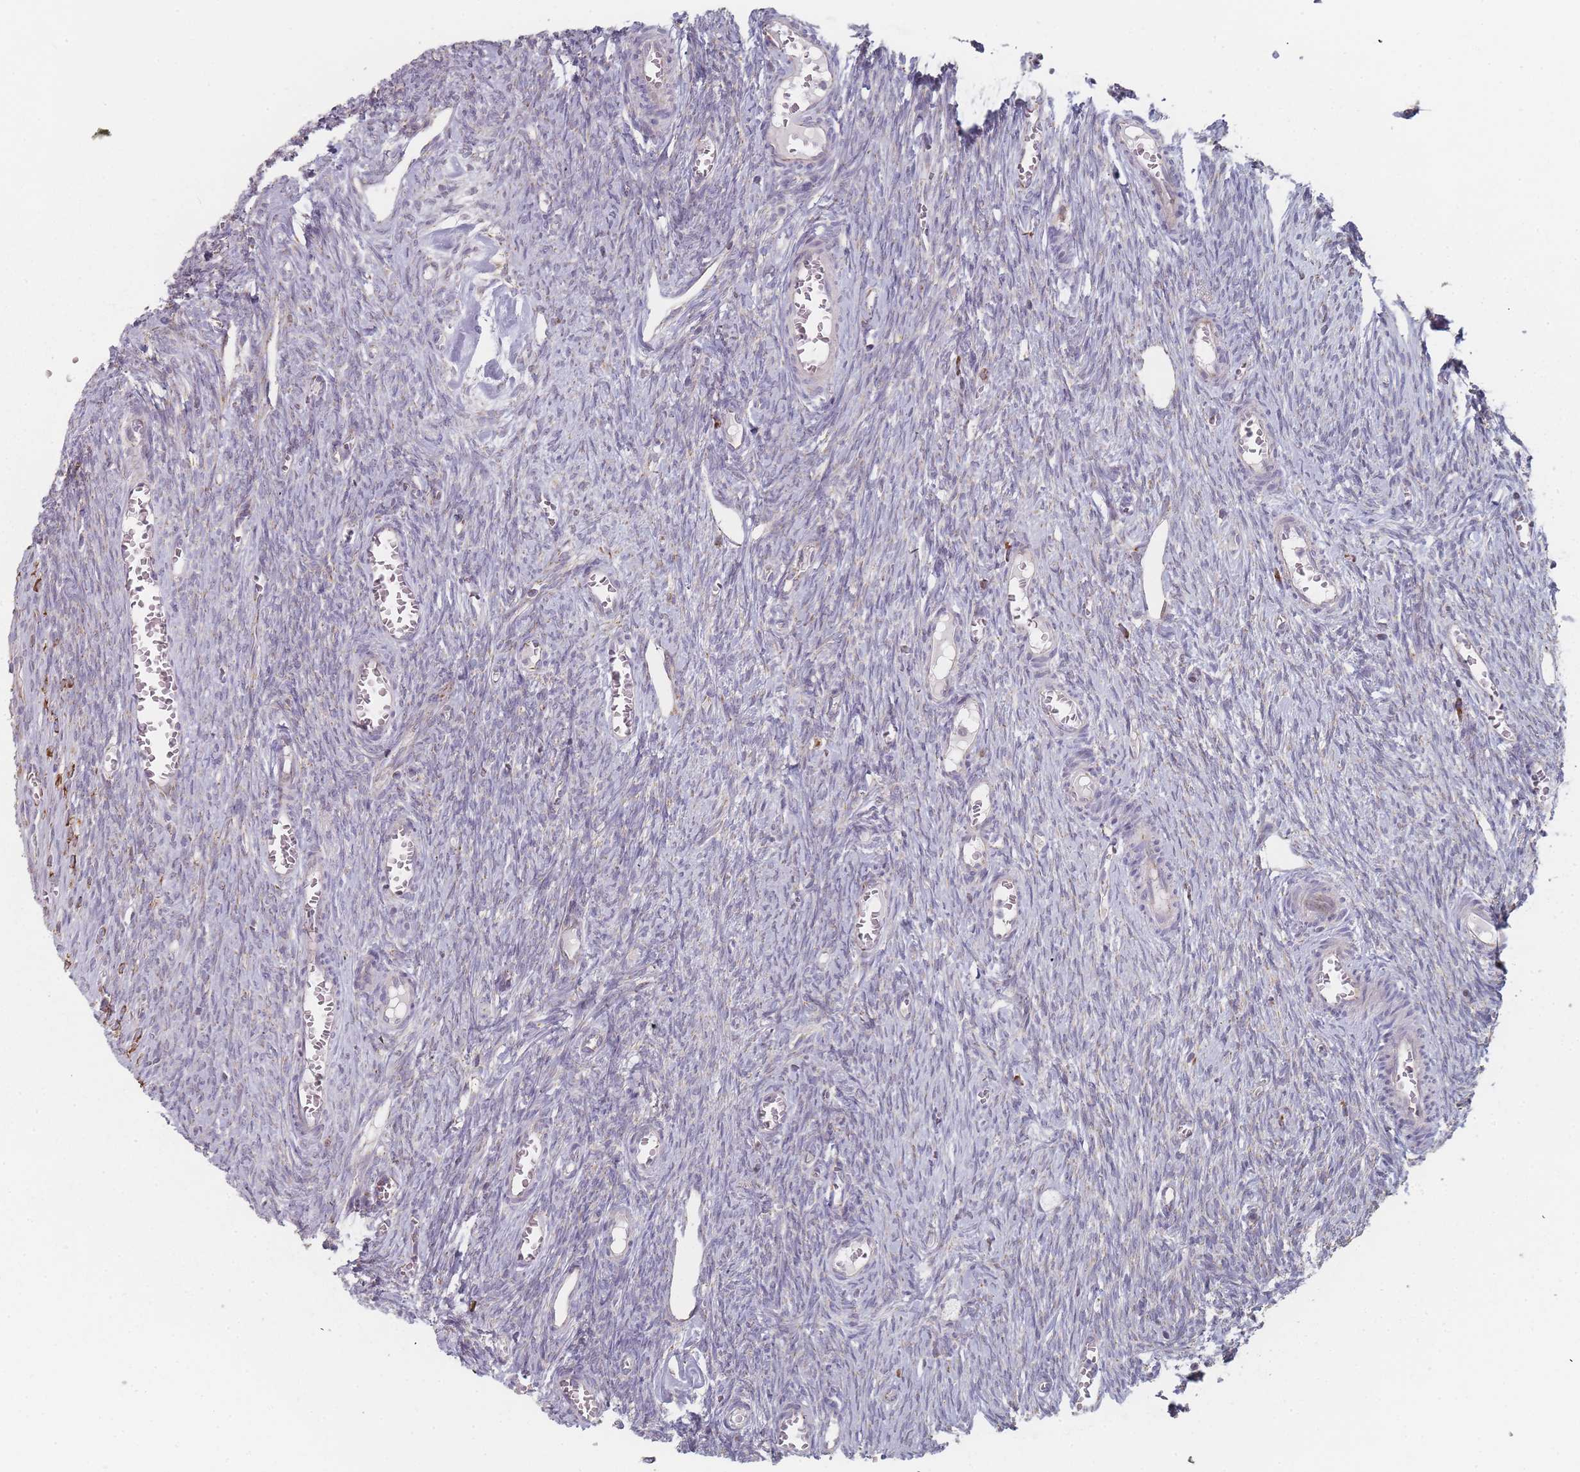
{"staining": {"intensity": "moderate", "quantity": ">75%", "location": "cytoplasmic/membranous"}, "tissue": "ovary", "cell_type": "Follicle cells", "image_type": "normal", "snomed": [{"axis": "morphology", "description": "Normal tissue, NOS"}, {"axis": "topography", "description": "Ovary"}], "caption": "Protein expression analysis of benign human ovary reveals moderate cytoplasmic/membranous positivity in about >75% of follicle cells. (Stains: DAB in brown, nuclei in blue, Microscopy: brightfield microscopy at high magnification).", "gene": "PSMB3", "patient": {"sex": "female", "age": 44}}